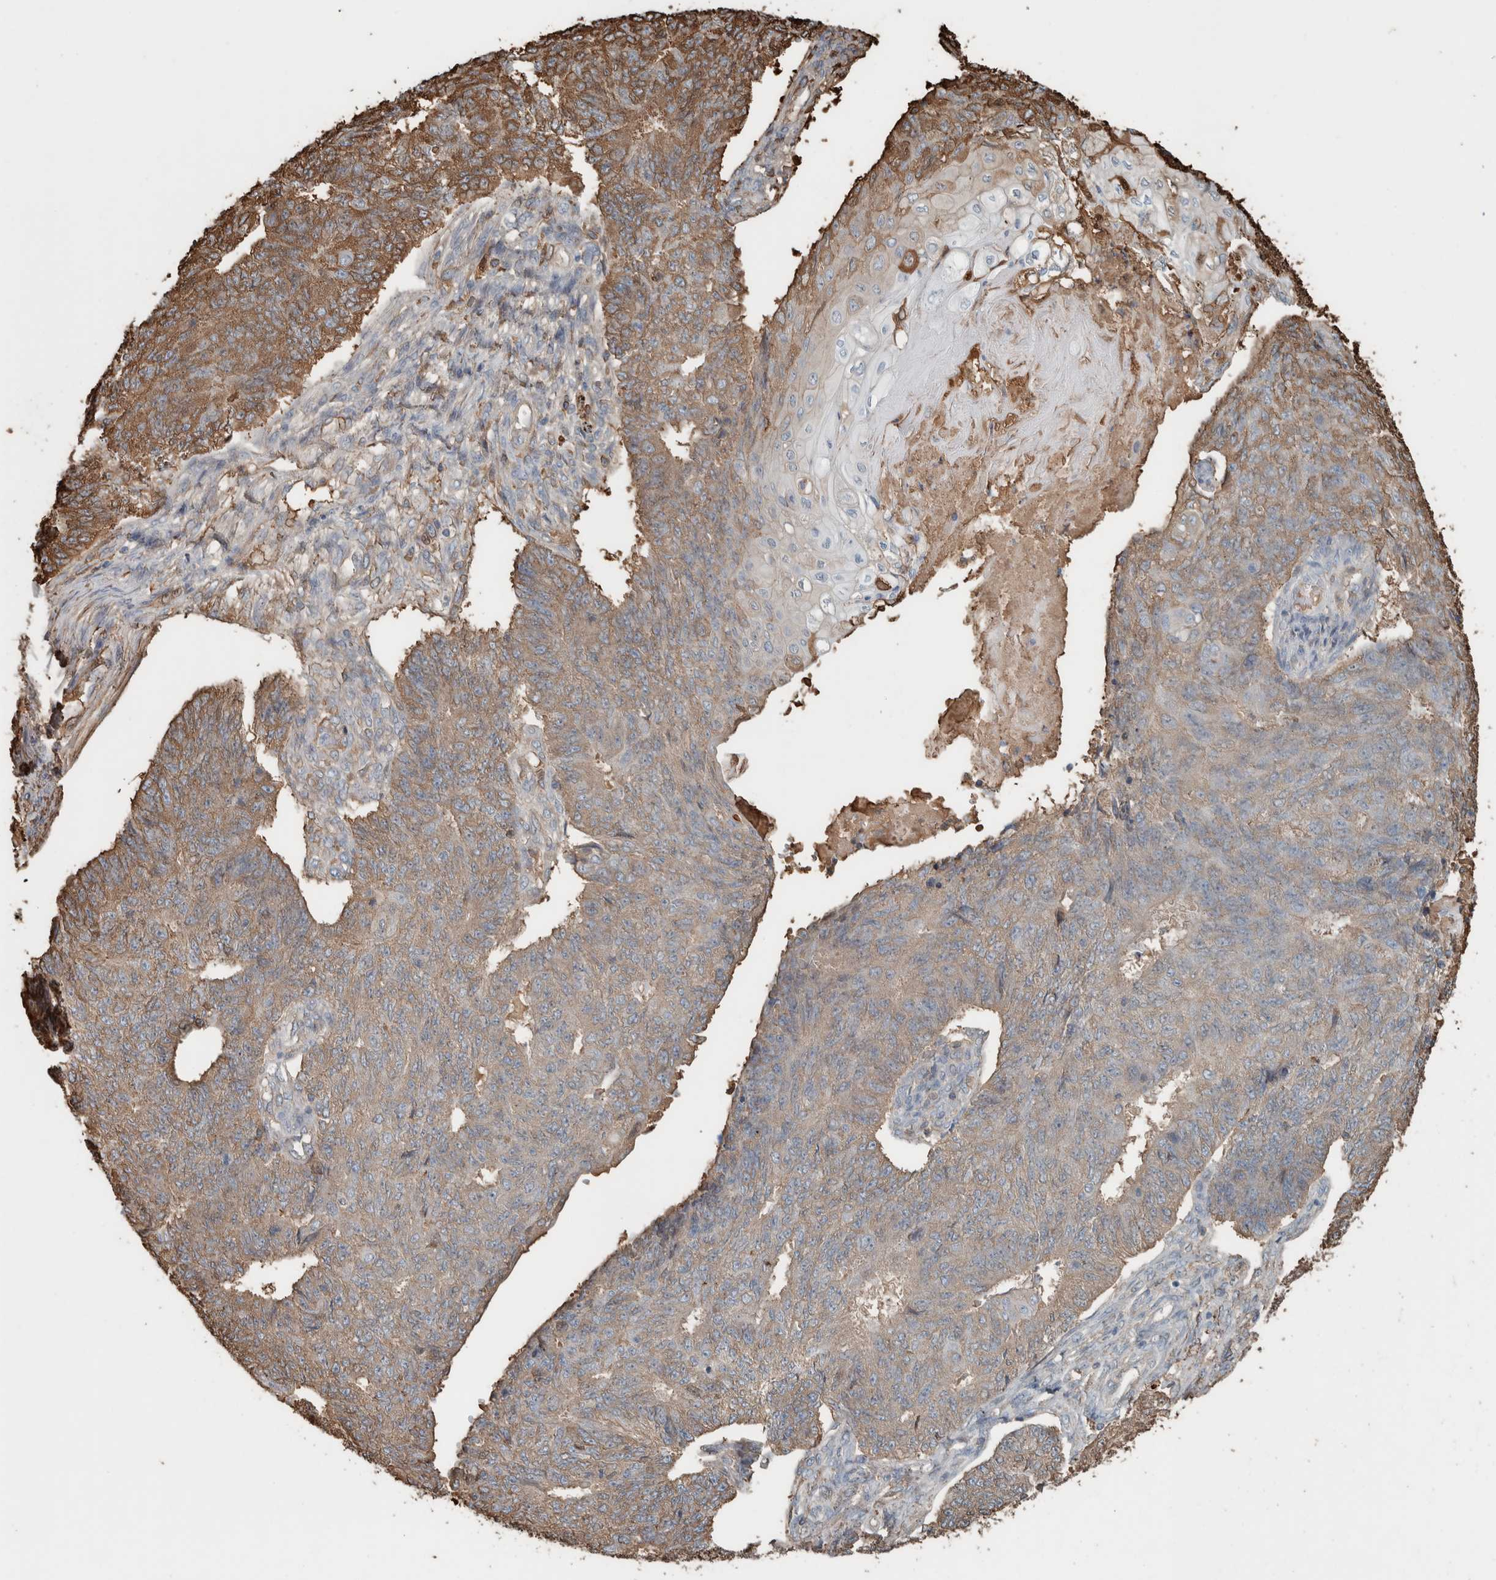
{"staining": {"intensity": "moderate", "quantity": "25%-75%", "location": "cytoplasmic/membranous"}, "tissue": "endometrial cancer", "cell_type": "Tumor cells", "image_type": "cancer", "snomed": [{"axis": "morphology", "description": "Adenocarcinoma, NOS"}, {"axis": "topography", "description": "Endometrium"}], "caption": "Tumor cells demonstrate moderate cytoplasmic/membranous staining in approximately 25%-75% of cells in endometrial adenocarcinoma.", "gene": "USP34", "patient": {"sex": "female", "age": 32}}